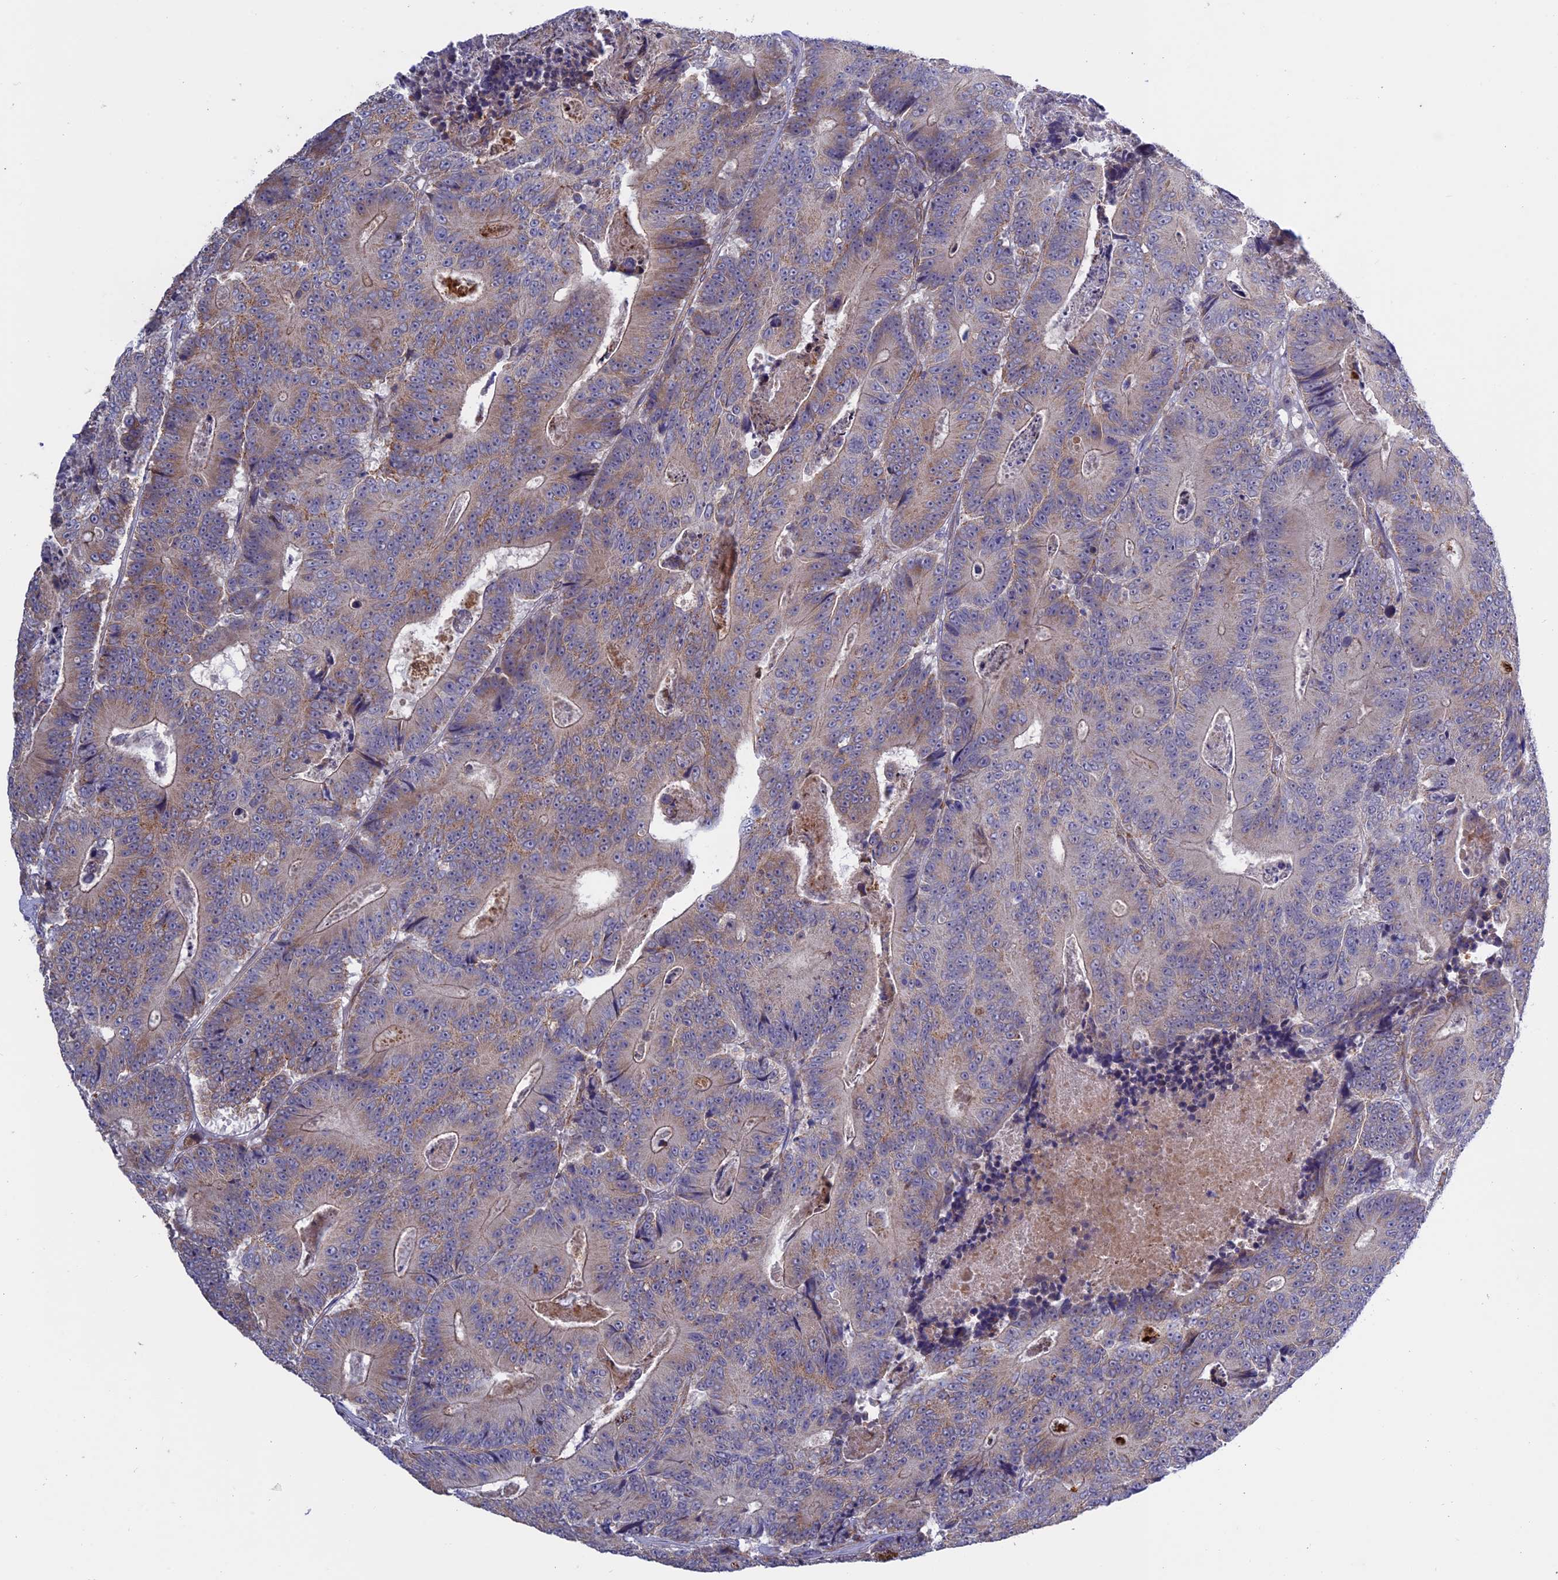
{"staining": {"intensity": "weak", "quantity": ">75%", "location": "cytoplasmic/membranous"}, "tissue": "colorectal cancer", "cell_type": "Tumor cells", "image_type": "cancer", "snomed": [{"axis": "morphology", "description": "Adenocarcinoma, NOS"}, {"axis": "topography", "description": "Colon"}], "caption": "Immunohistochemical staining of human colorectal adenocarcinoma reveals low levels of weak cytoplasmic/membranous protein positivity in about >75% of tumor cells. (DAB = brown stain, brightfield microscopy at high magnification).", "gene": "ETFDH", "patient": {"sex": "male", "age": 83}}